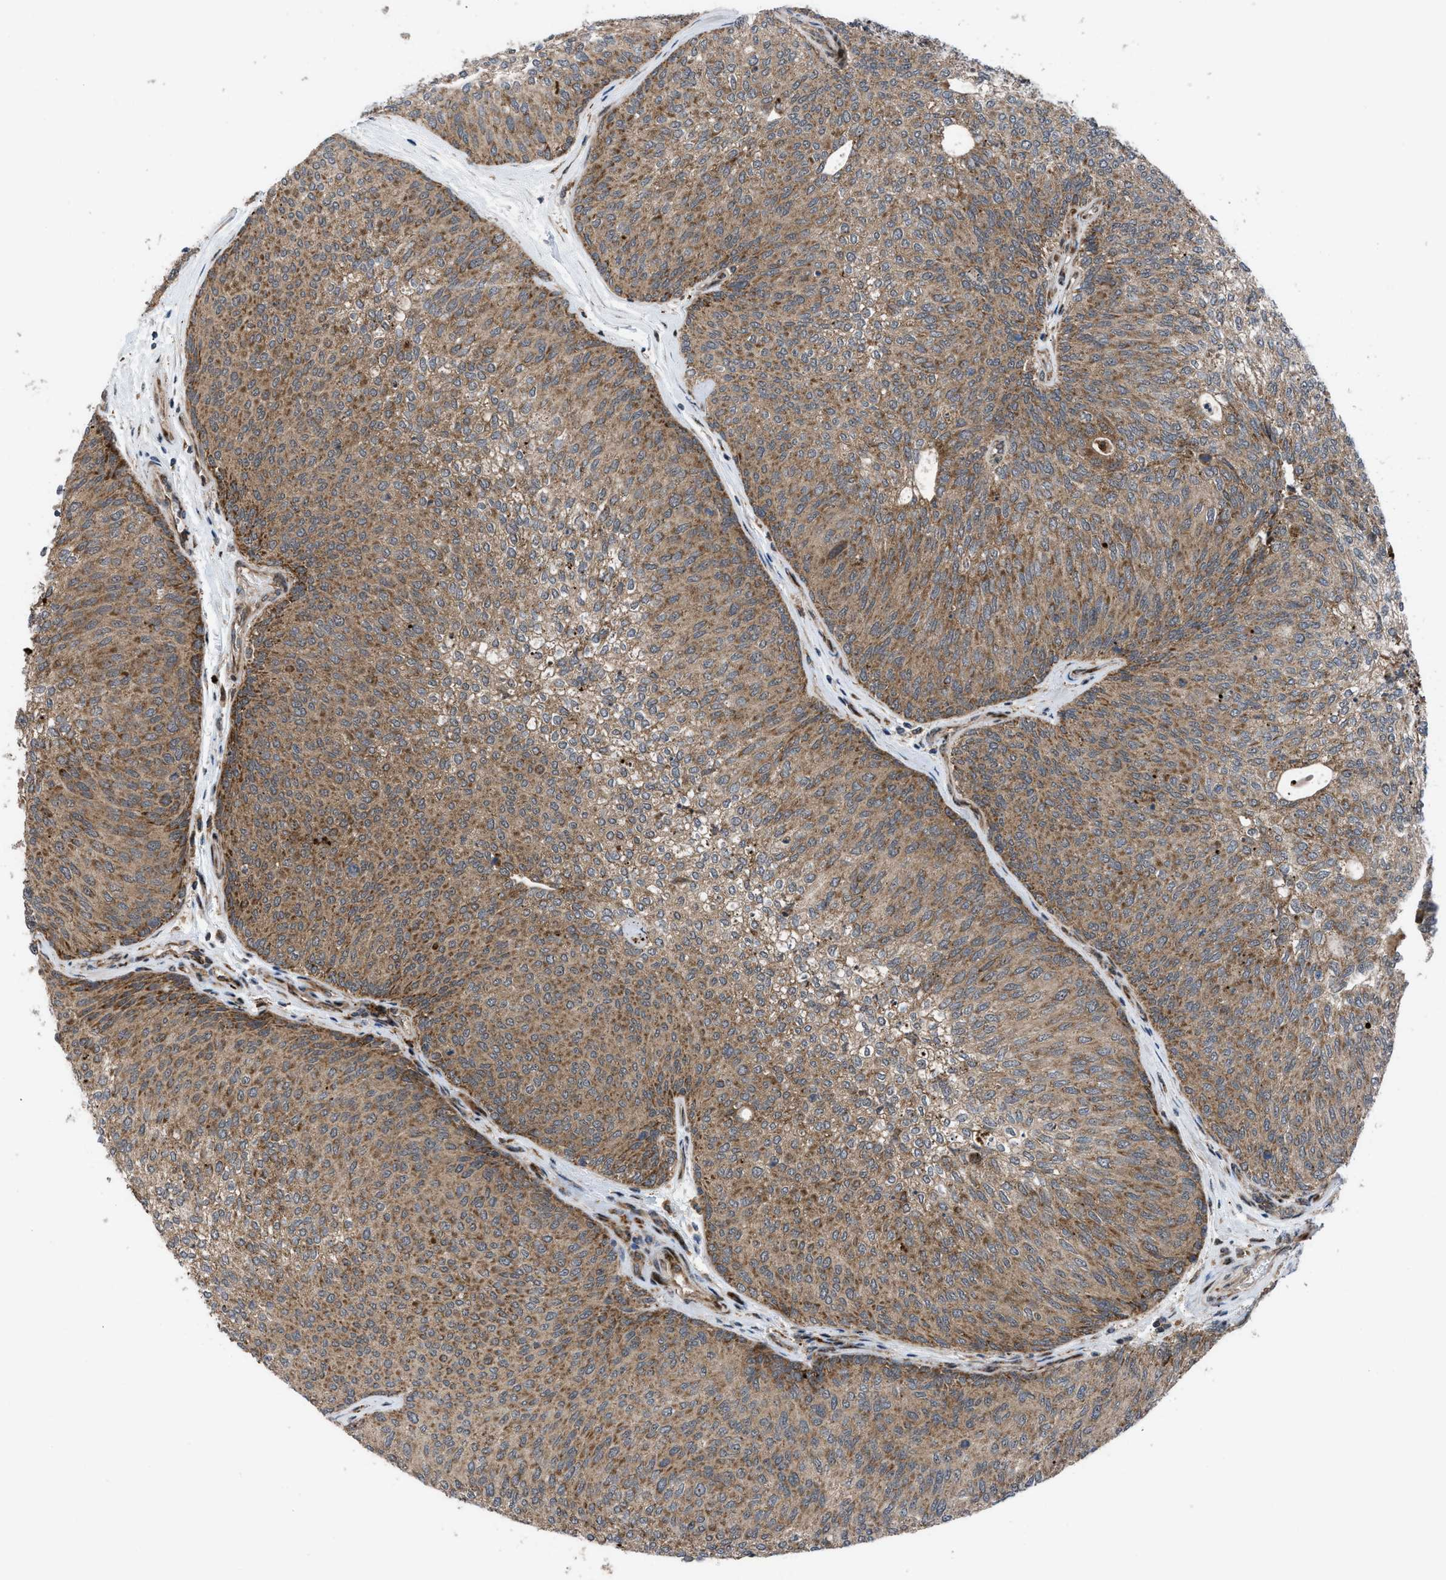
{"staining": {"intensity": "moderate", "quantity": ">75%", "location": "cytoplasmic/membranous"}, "tissue": "urothelial cancer", "cell_type": "Tumor cells", "image_type": "cancer", "snomed": [{"axis": "morphology", "description": "Urothelial carcinoma, Low grade"}, {"axis": "topography", "description": "Urinary bladder"}], "caption": "Low-grade urothelial carcinoma was stained to show a protein in brown. There is medium levels of moderate cytoplasmic/membranous positivity in about >75% of tumor cells. (brown staining indicates protein expression, while blue staining denotes nuclei).", "gene": "AP3M2", "patient": {"sex": "female", "age": 79}}